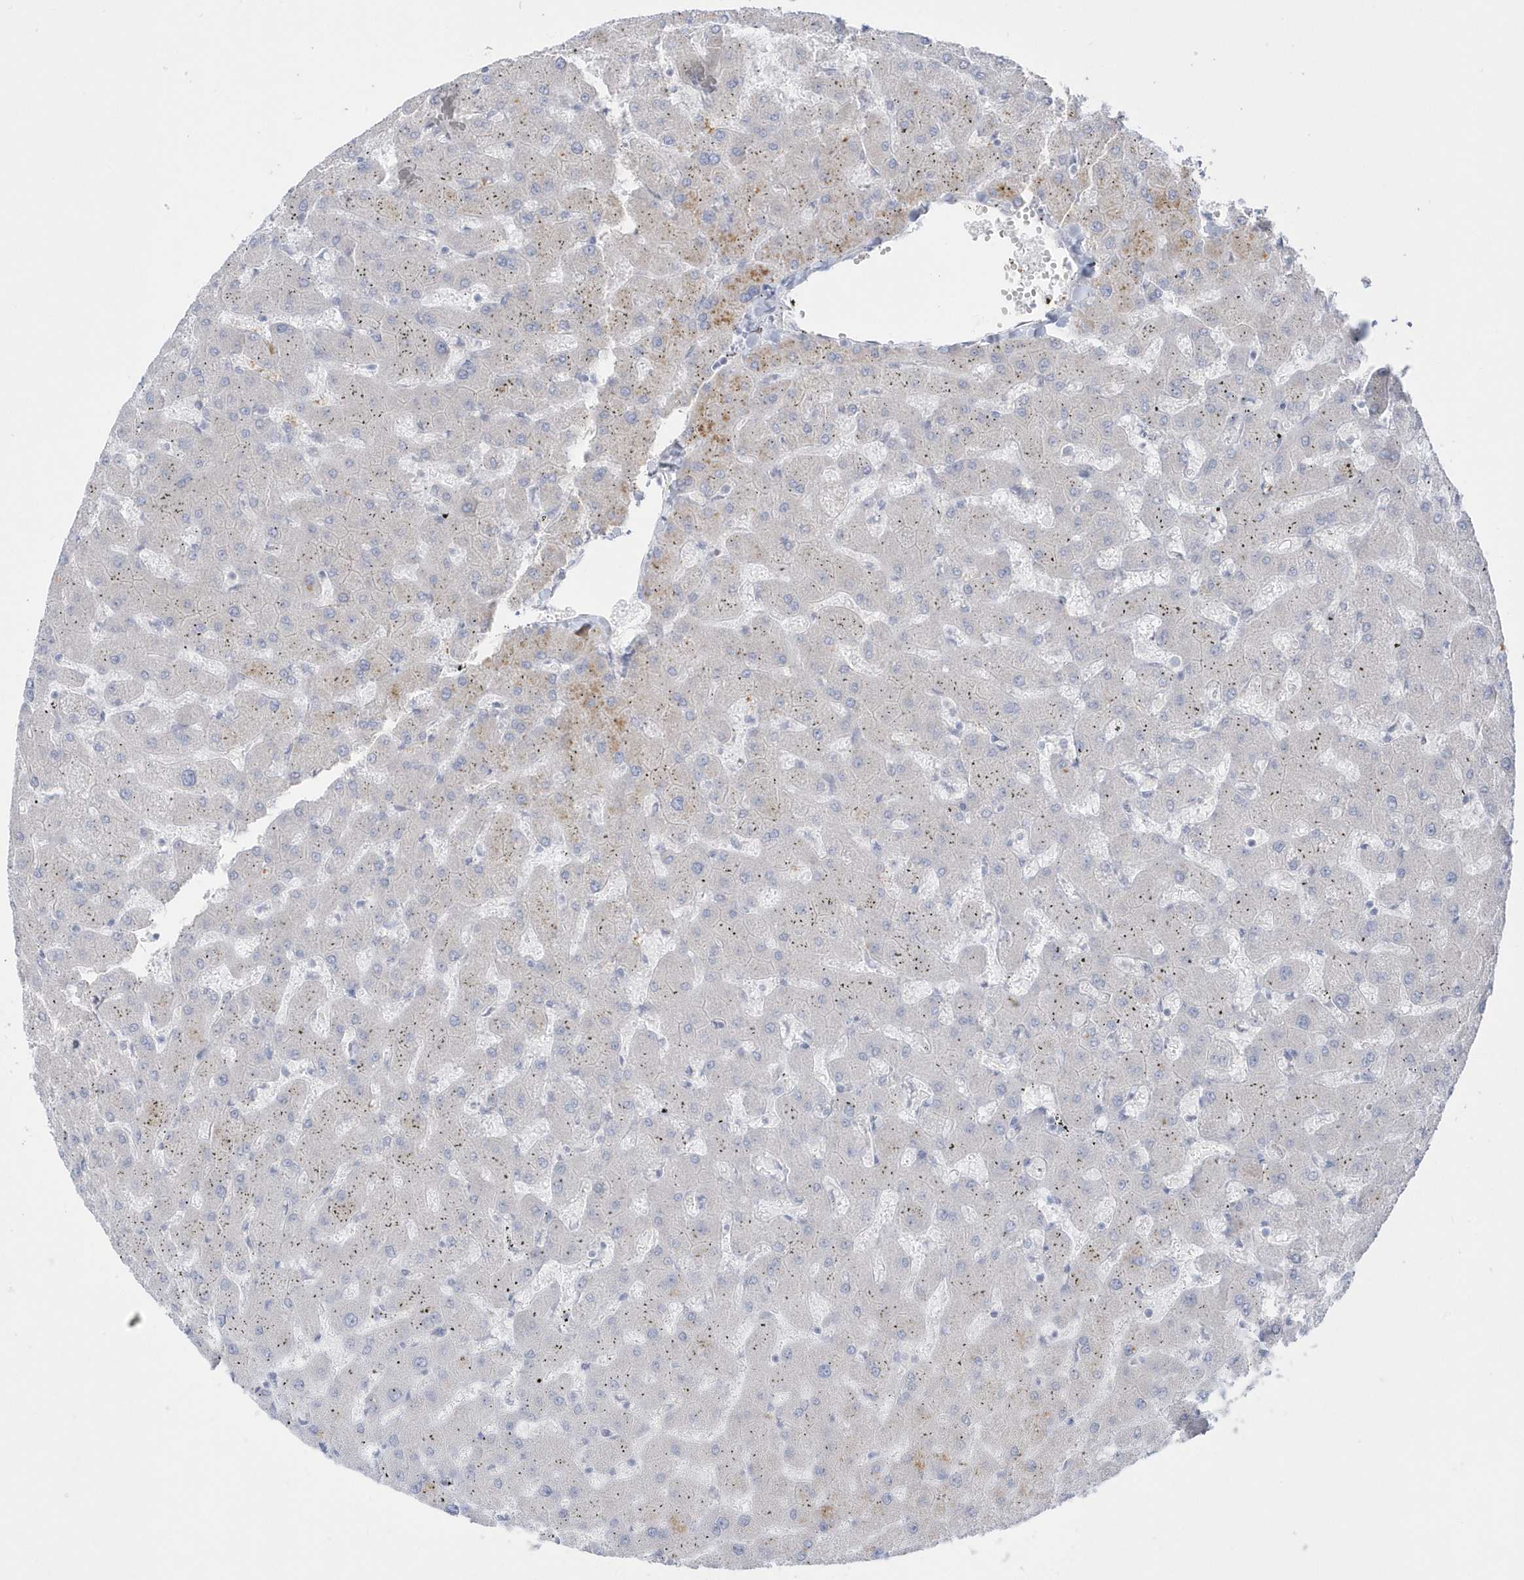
{"staining": {"intensity": "negative", "quantity": "none", "location": "none"}, "tissue": "liver", "cell_type": "Cholangiocytes", "image_type": "normal", "snomed": [{"axis": "morphology", "description": "Normal tissue, NOS"}, {"axis": "topography", "description": "Liver"}], "caption": "The image reveals no staining of cholangiocytes in benign liver. (DAB (3,3'-diaminobenzidine) IHC with hematoxylin counter stain).", "gene": "SEMA3D", "patient": {"sex": "female", "age": 63}}